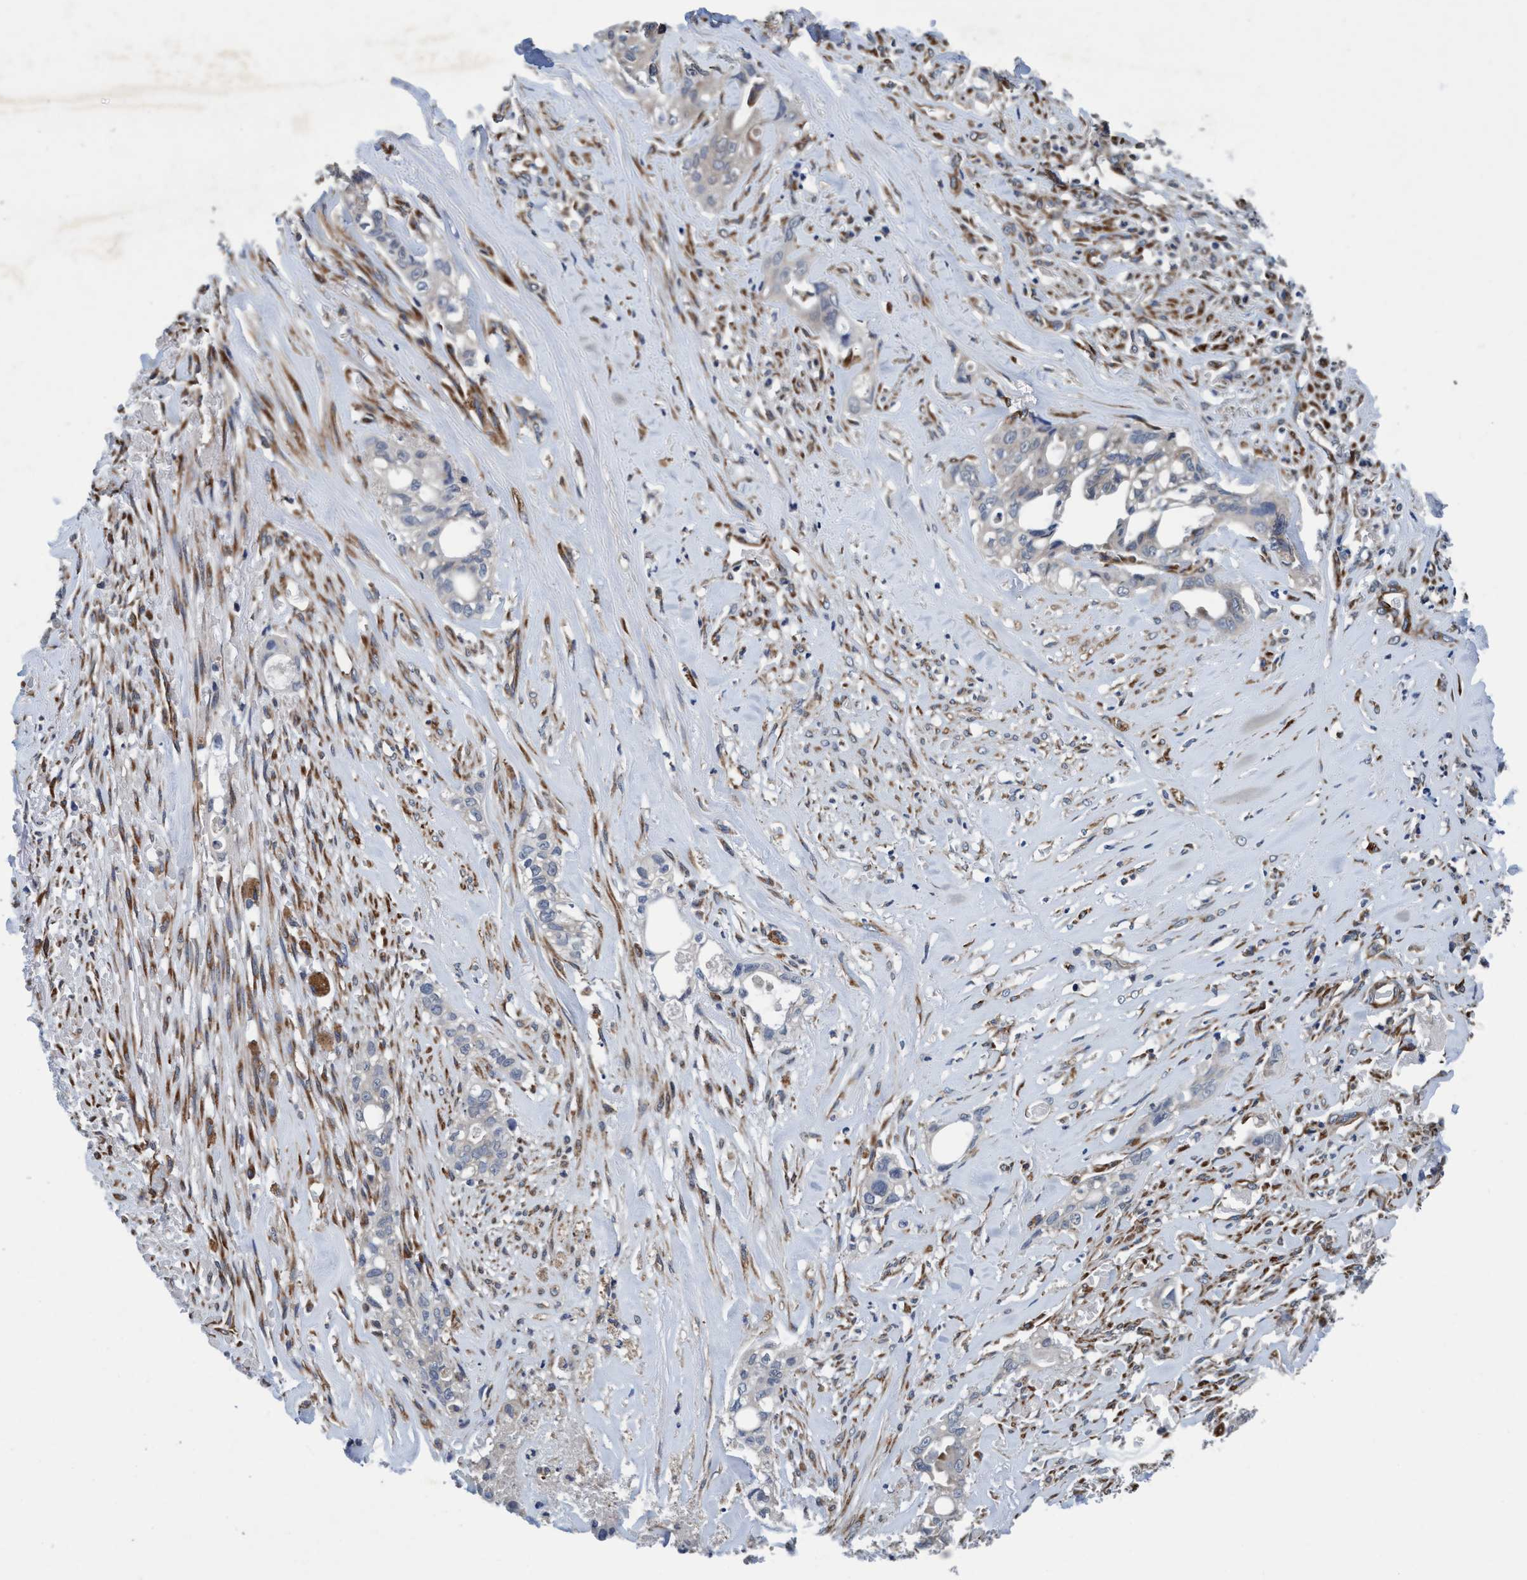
{"staining": {"intensity": "negative", "quantity": "none", "location": "none"}, "tissue": "liver cancer", "cell_type": "Tumor cells", "image_type": "cancer", "snomed": [{"axis": "morphology", "description": "Cholangiocarcinoma"}, {"axis": "topography", "description": "Liver"}], "caption": "Tumor cells are negative for protein expression in human liver cancer. (Immunohistochemistry, brightfield microscopy, high magnification).", "gene": "ENDOG", "patient": {"sex": "female", "age": 70}}